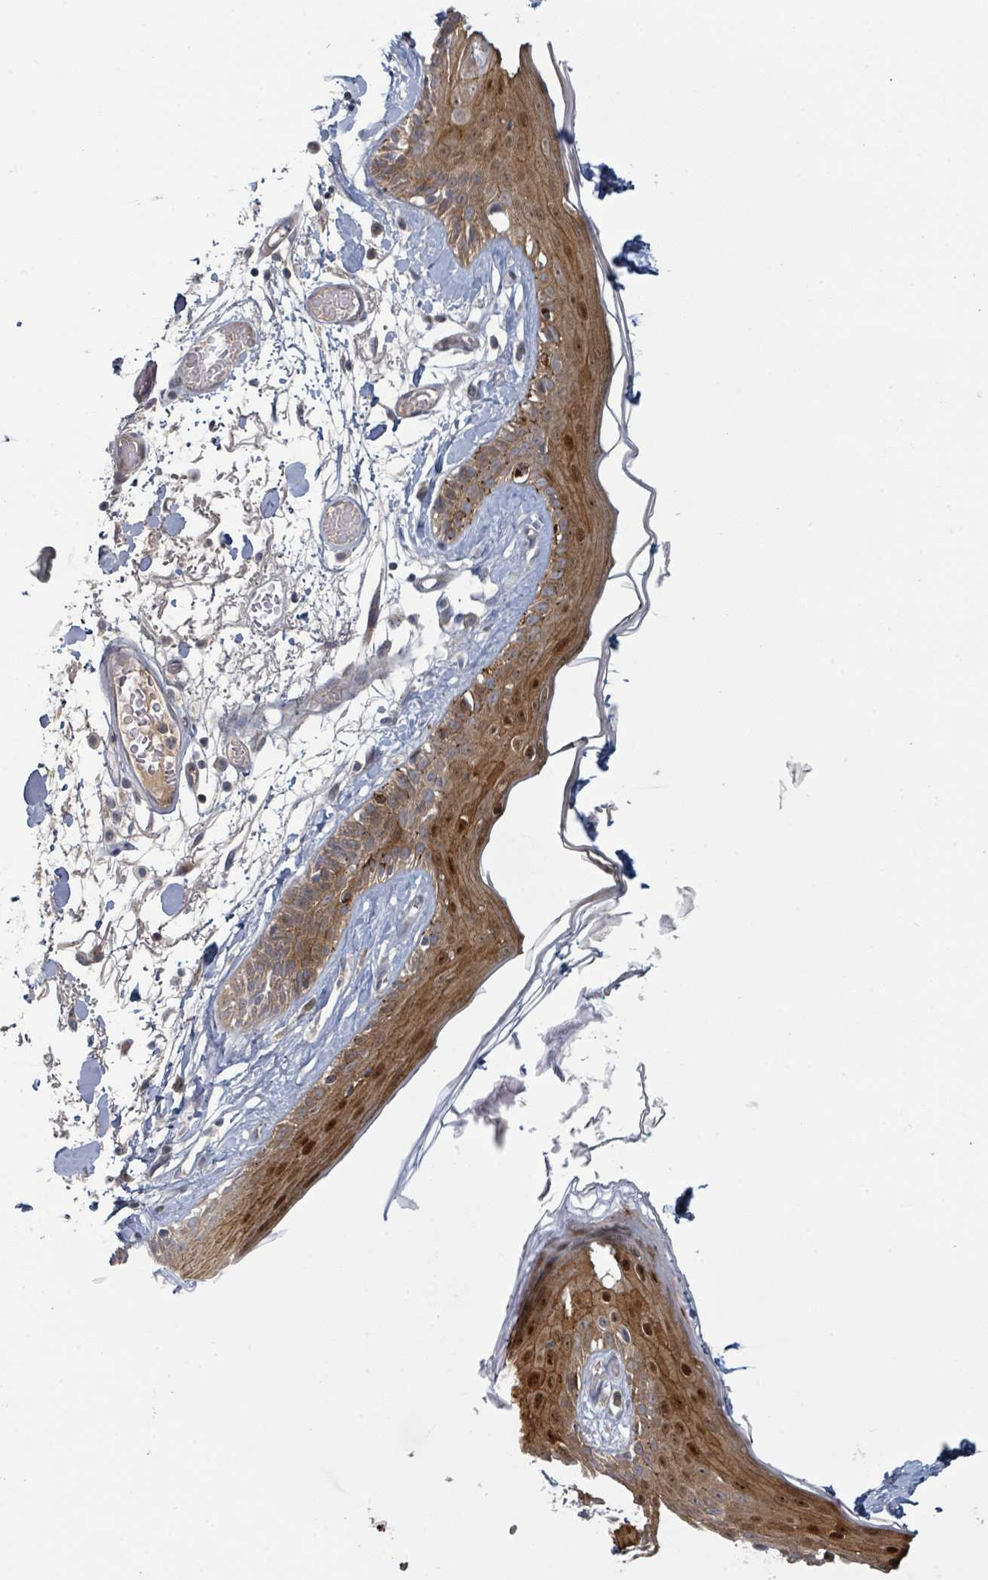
{"staining": {"intensity": "negative", "quantity": "none", "location": "none"}, "tissue": "skin", "cell_type": "Fibroblasts", "image_type": "normal", "snomed": [{"axis": "morphology", "description": "Normal tissue, NOS"}, {"axis": "topography", "description": "Skin"}], "caption": "Fibroblasts show no significant protein expression in unremarkable skin.", "gene": "COL5A3", "patient": {"sex": "male", "age": 79}}